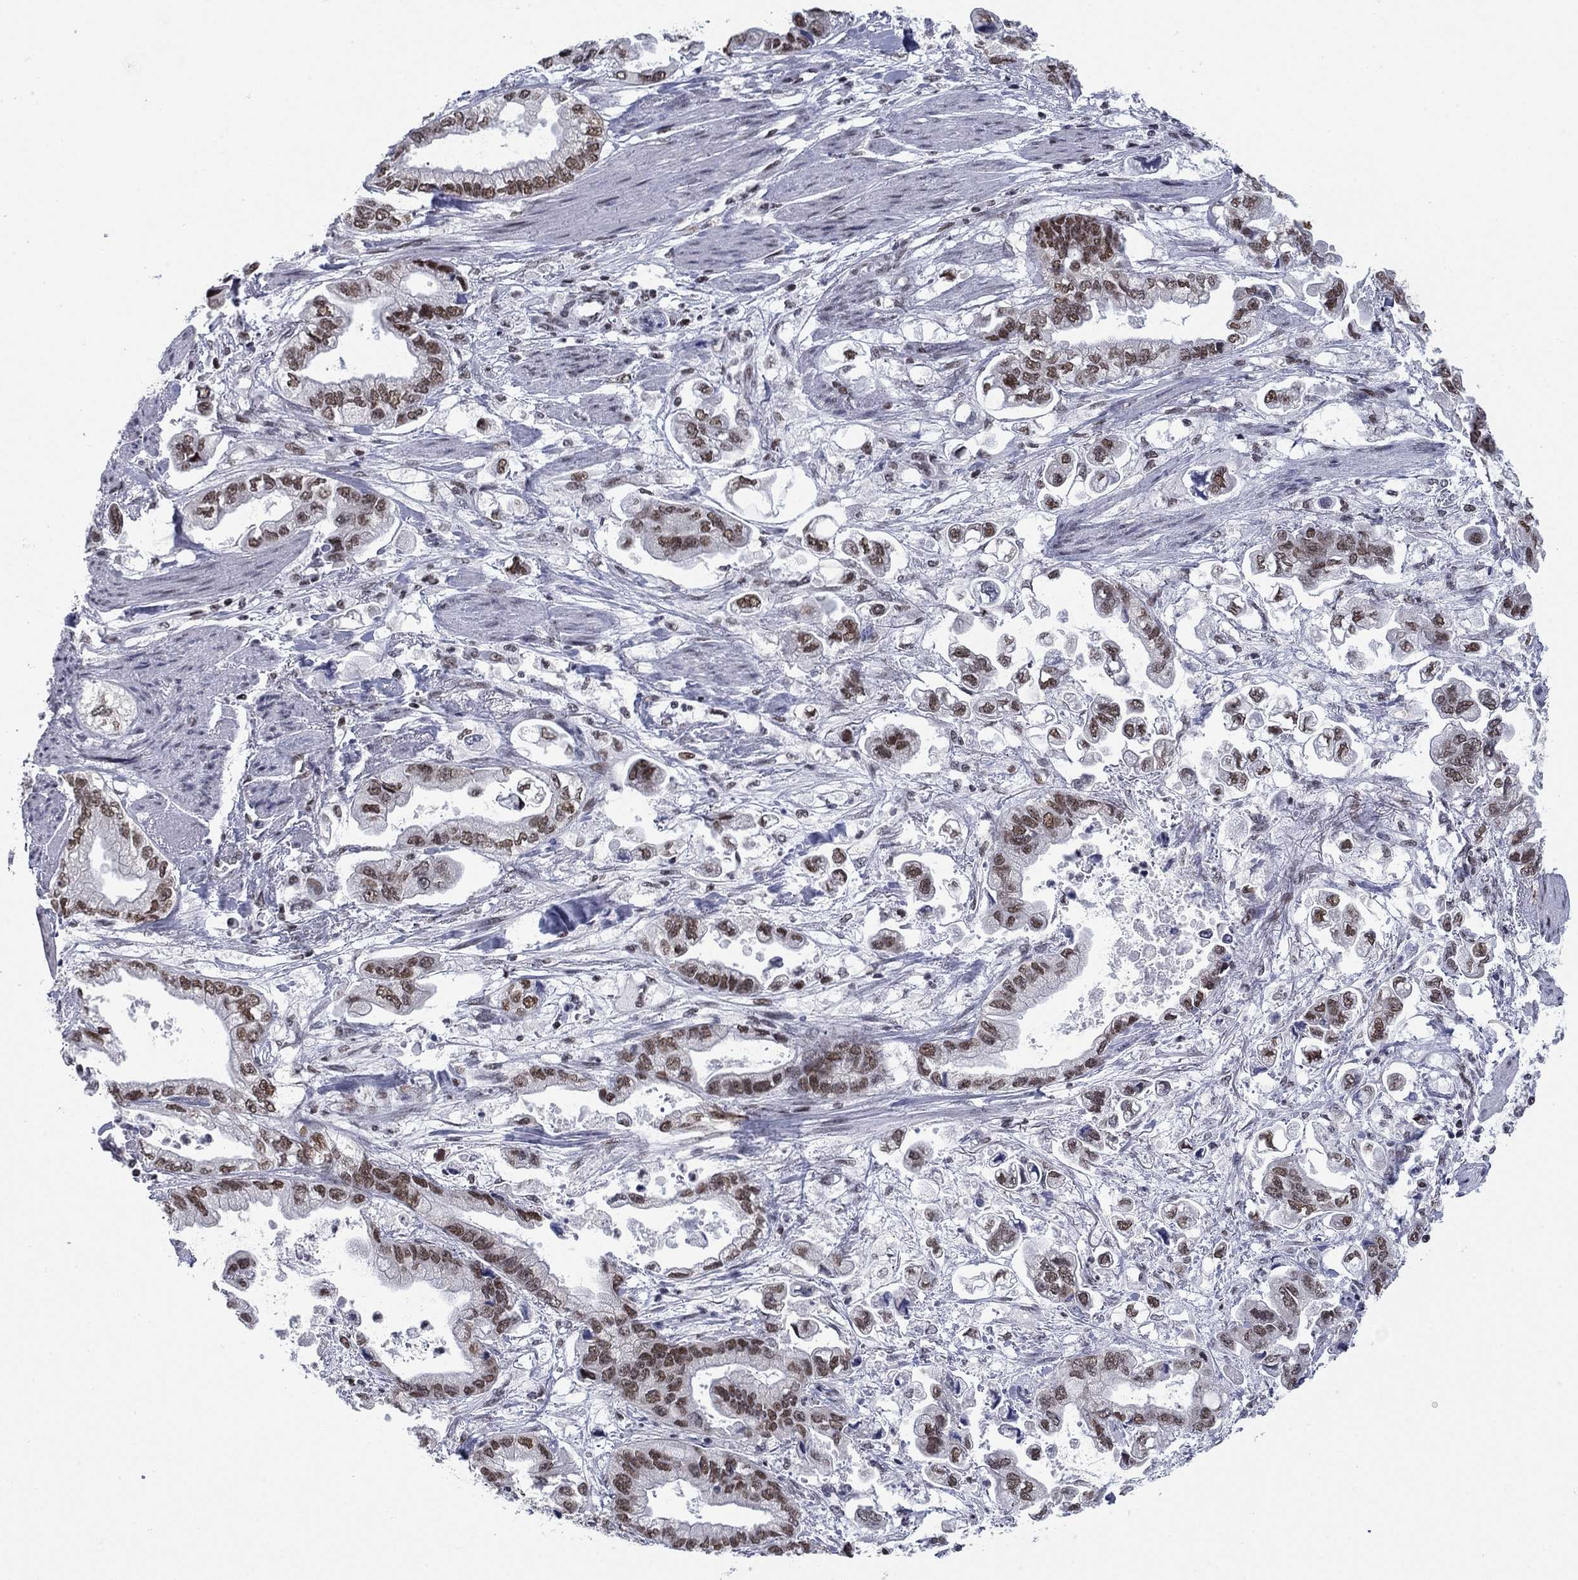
{"staining": {"intensity": "moderate", "quantity": ">75%", "location": "nuclear"}, "tissue": "stomach cancer", "cell_type": "Tumor cells", "image_type": "cancer", "snomed": [{"axis": "morphology", "description": "Normal tissue, NOS"}, {"axis": "morphology", "description": "Adenocarcinoma, NOS"}, {"axis": "topography", "description": "Stomach"}], "caption": "This is an image of IHC staining of stomach cancer (adenocarcinoma), which shows moderate positivity in the nuclear of tumor cells.", "gene": "NPAS3", "patient": {"sex": "male", "age": 62}}